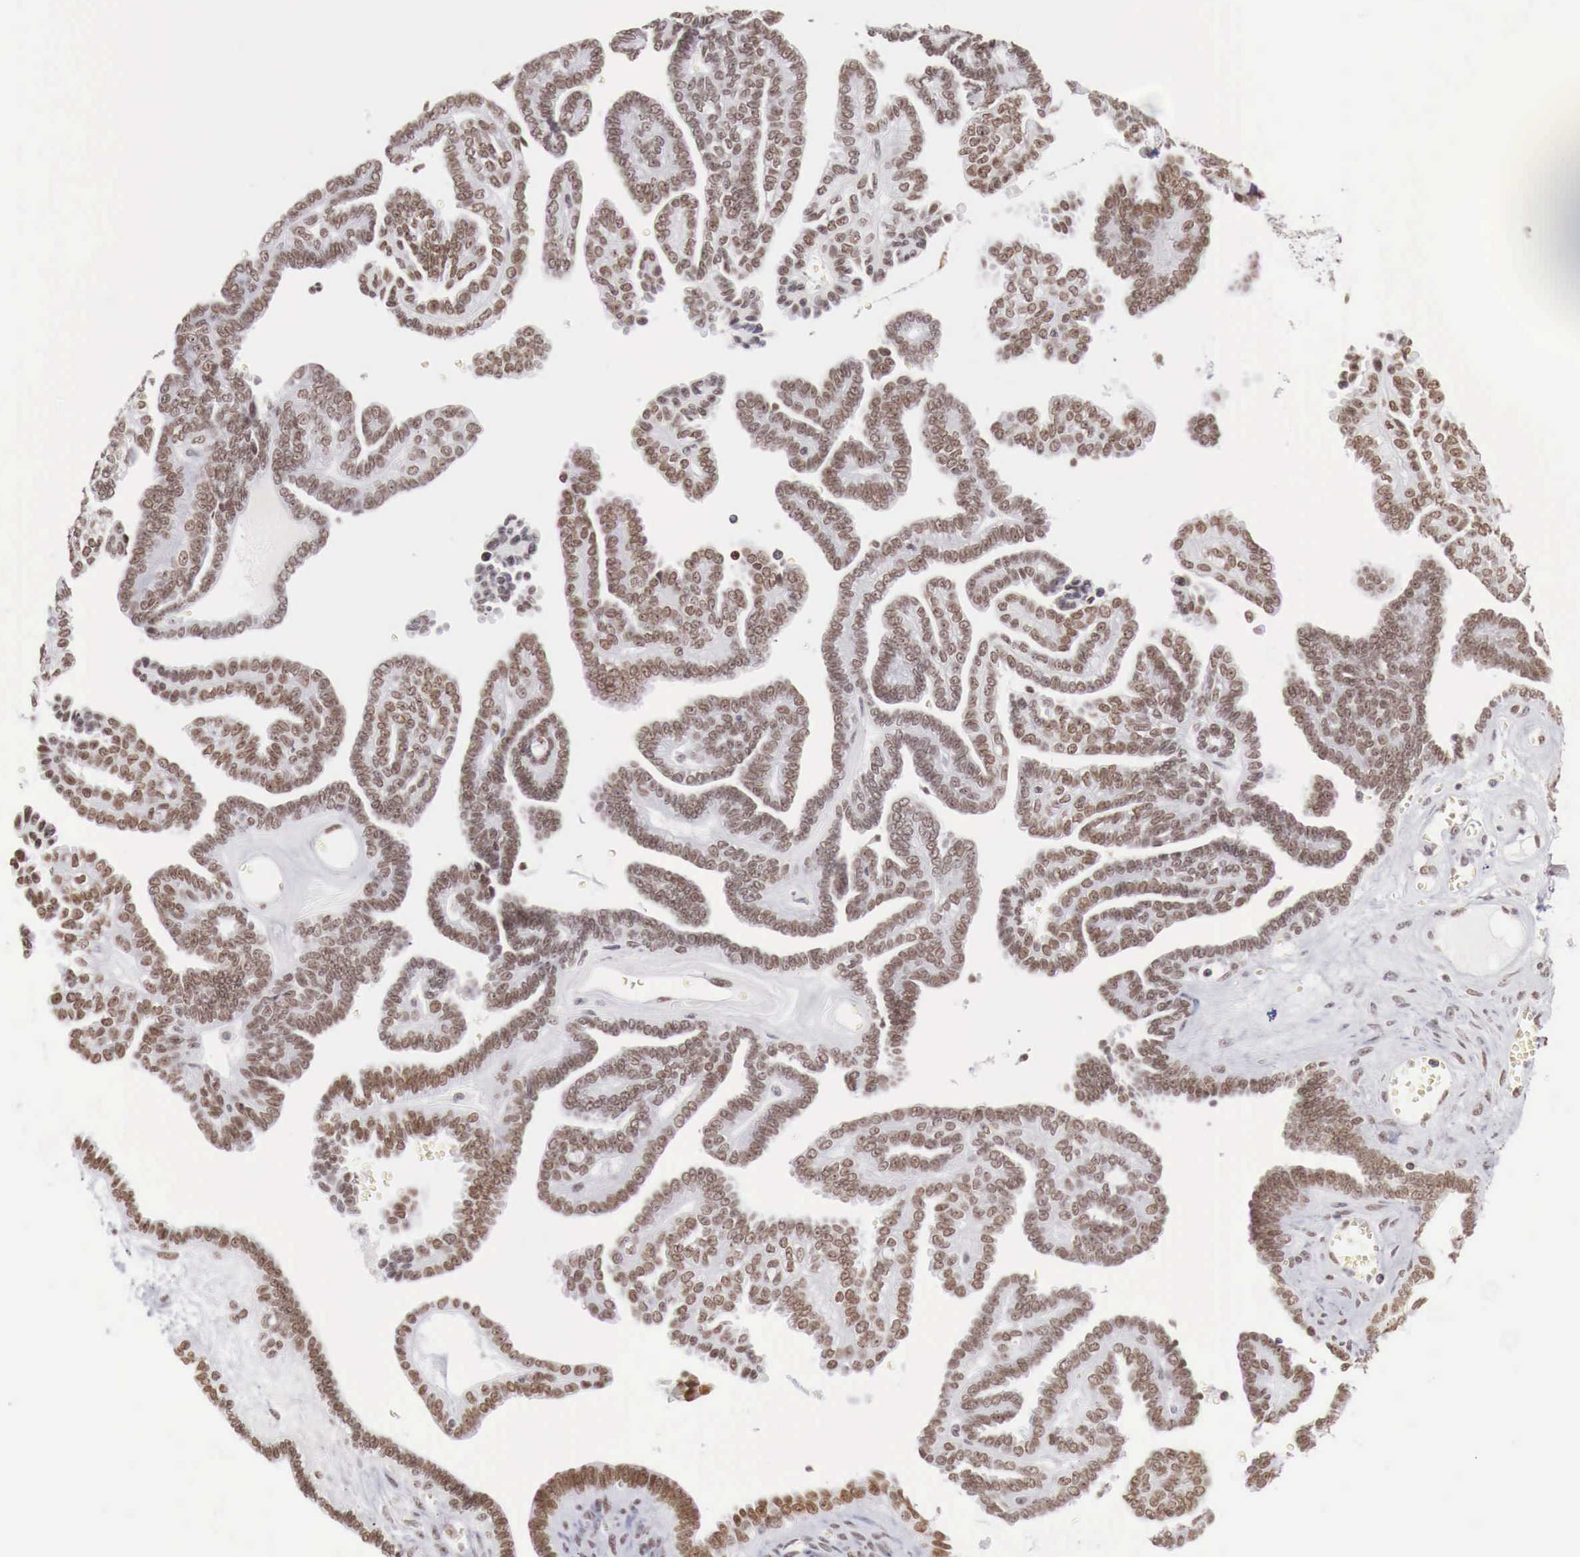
{"staining": {"intensity": "moderate", "quantity": "25%-75%", "location": "nuclear"}, "tissue": "ovarian cancer", "cell_type": "Tumor cells", "image_type": "cancer", "snomed": [{"axis": "morphology", "description": "Cystadenocarcinoma, serous, NOS"}, {"axis": "topography", "description": "Ovary"}], "caption": "High-magnification brightfield microscopy of ovarian cancer (serous cystadenocarcinoma) stained with DAB (brown) and counterstained with hematoxylin (blue). tumor cells exhibit moderate nuclear expression is present in about25%-75% of cells.", "gene": "PHF14", "patient": {"sex": "female", "age": 71}}